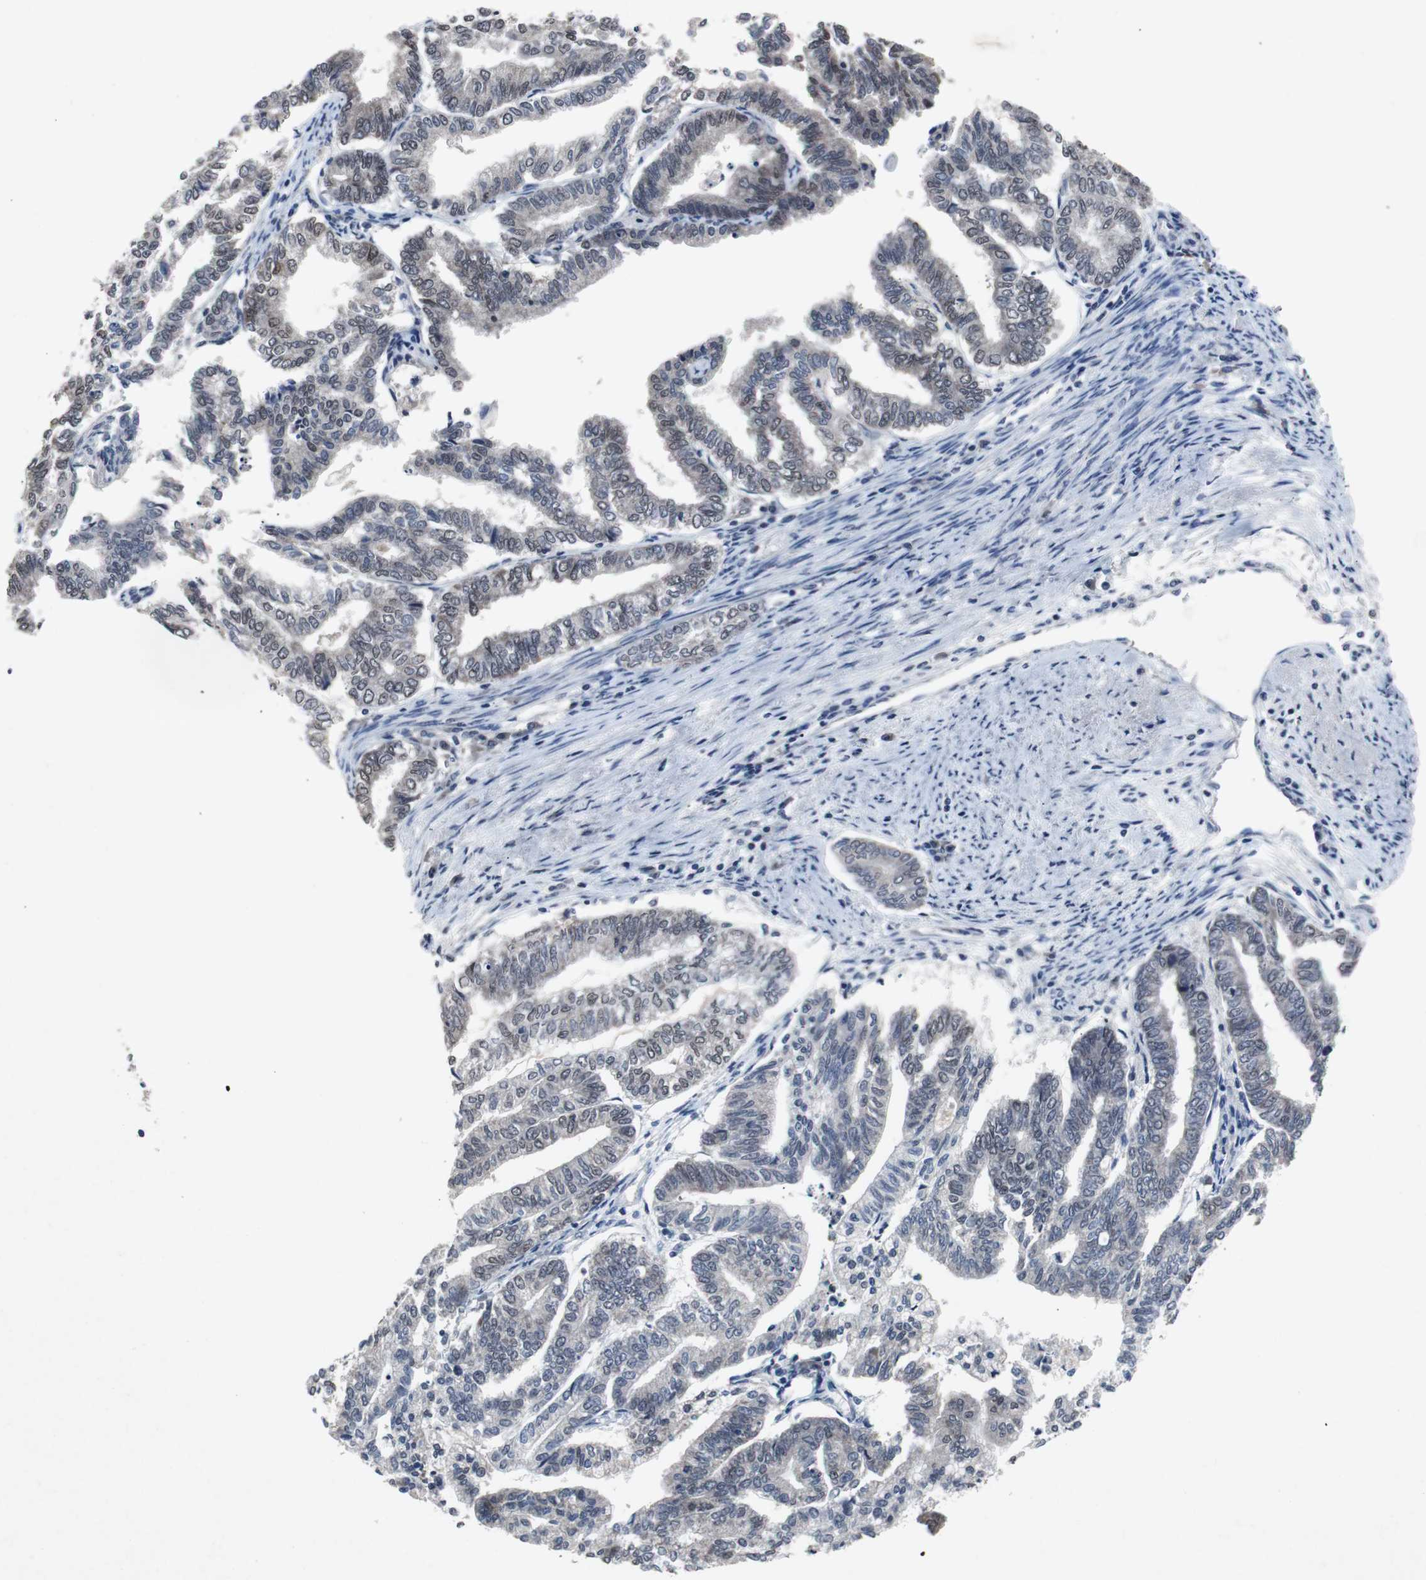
{"staining": {"intensity": "weak", "quantity": "25%-75%", "location": "cytoplasmic/membranous,nuclear"}, "tissue": "endometrial cancer", "cell_type": "Tumor cells", "image_type": "cancer", "snomed": [{"axis": "morphology", "description": "Adenocarcinoma, NOS"}, {"axis": "topography", "description": "Endometrium"}], "caption": "A histopathology image of human endometrial adenocarcinoma stained for a protein displays weak cytoplasmic/membranous and nuclear brown staining in tumor cells.", "gene": "RBM47", "patient": {"sex": "female", "age": 79}}